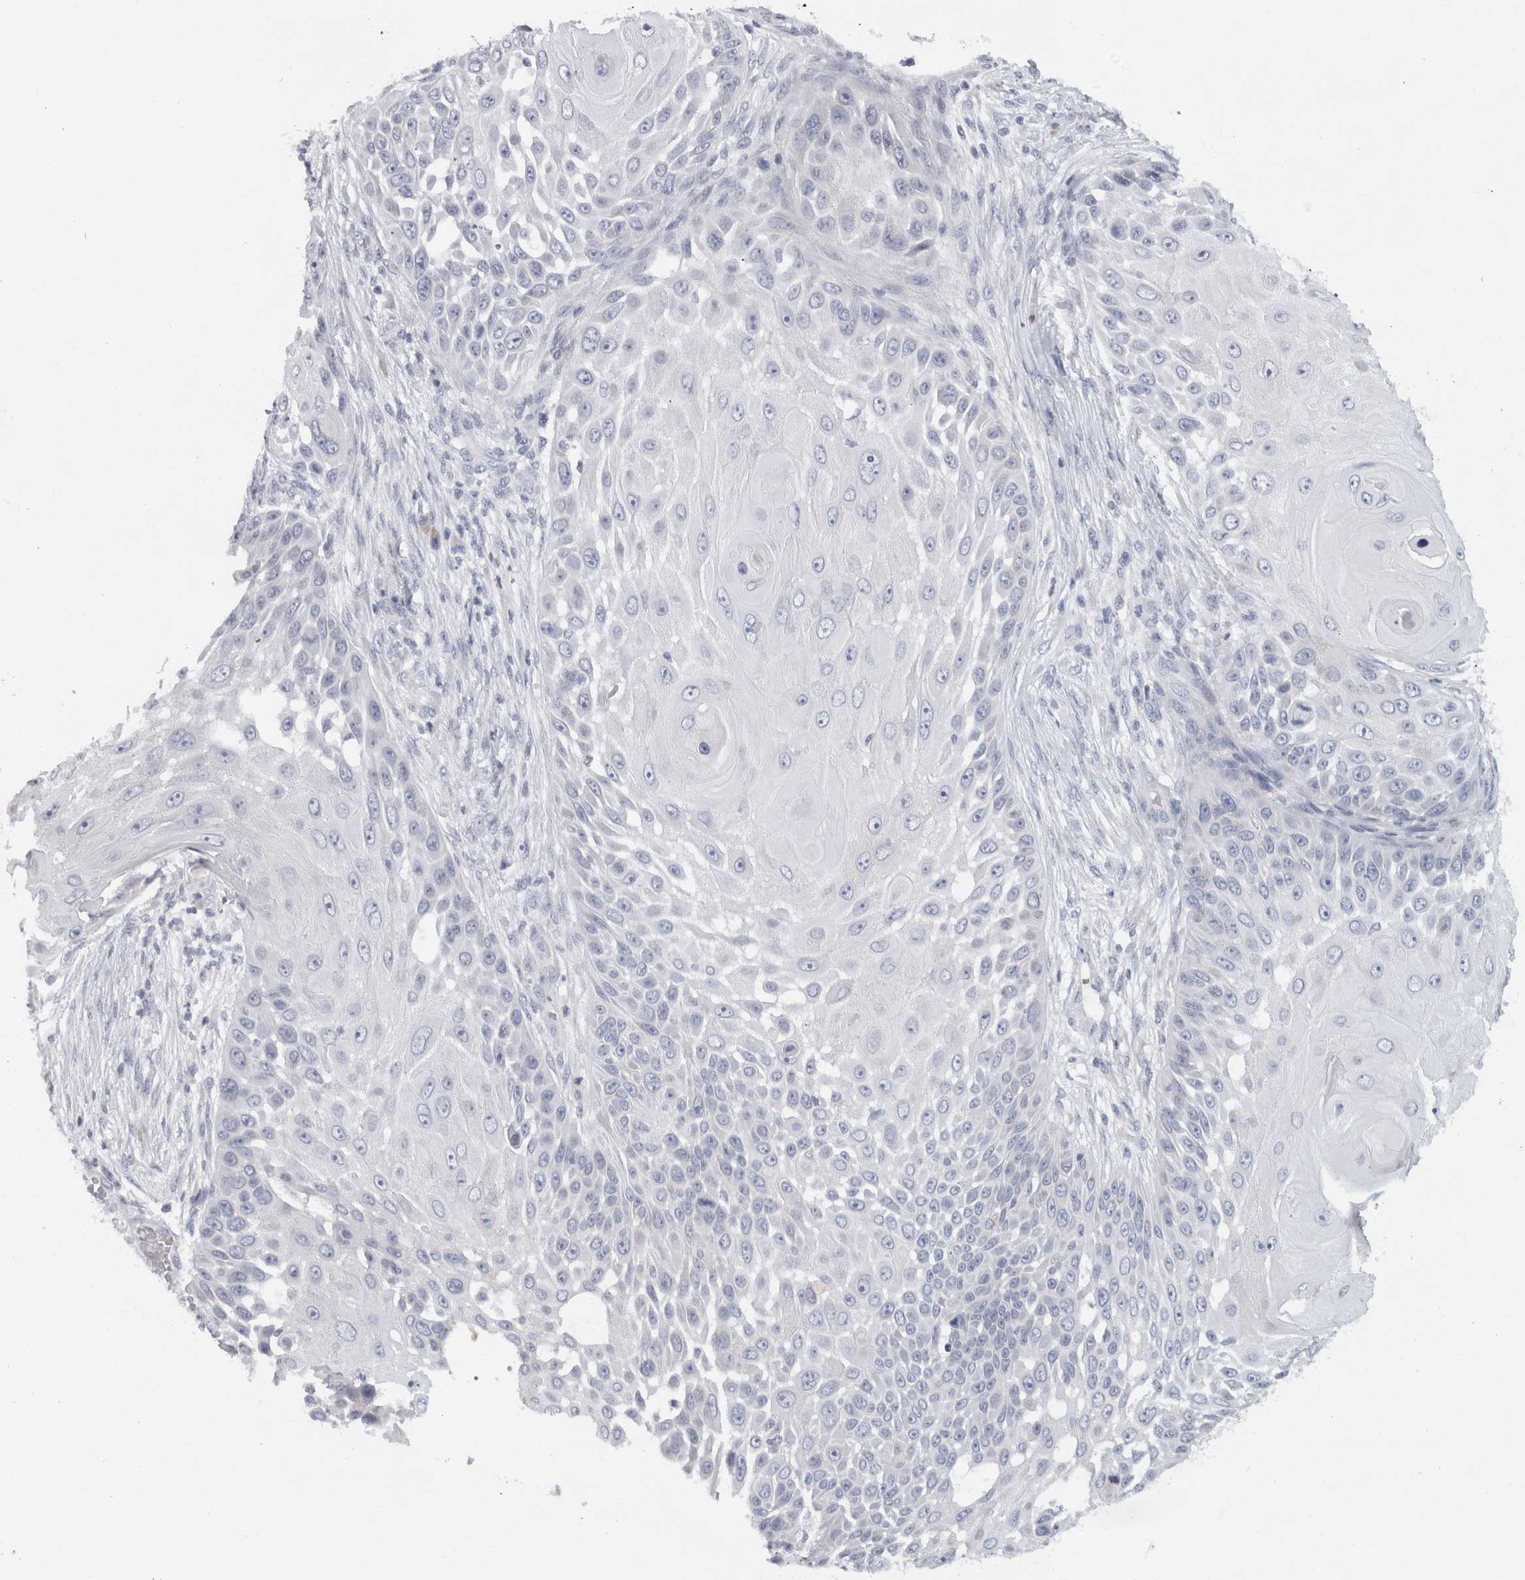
{"staining": {"intensity": "negative", "quantity": "none", "location": "none"}, "tissue": "skin cancer", "cell_type": "Tumor cells", "image_type": "cancer", "snomed": [{"axis": "morphology", "description": "Squamous cell carcinoma, NOS"}, {"axis": "topography", "description": "Skin"}], "caption": "DAB immunohistochemical staining of squamous cell carcinoma (skin) exhibits no significant positivity in tumor cells.", "gene": "STK31", "patient": {"sex": "female", "age": 44}}